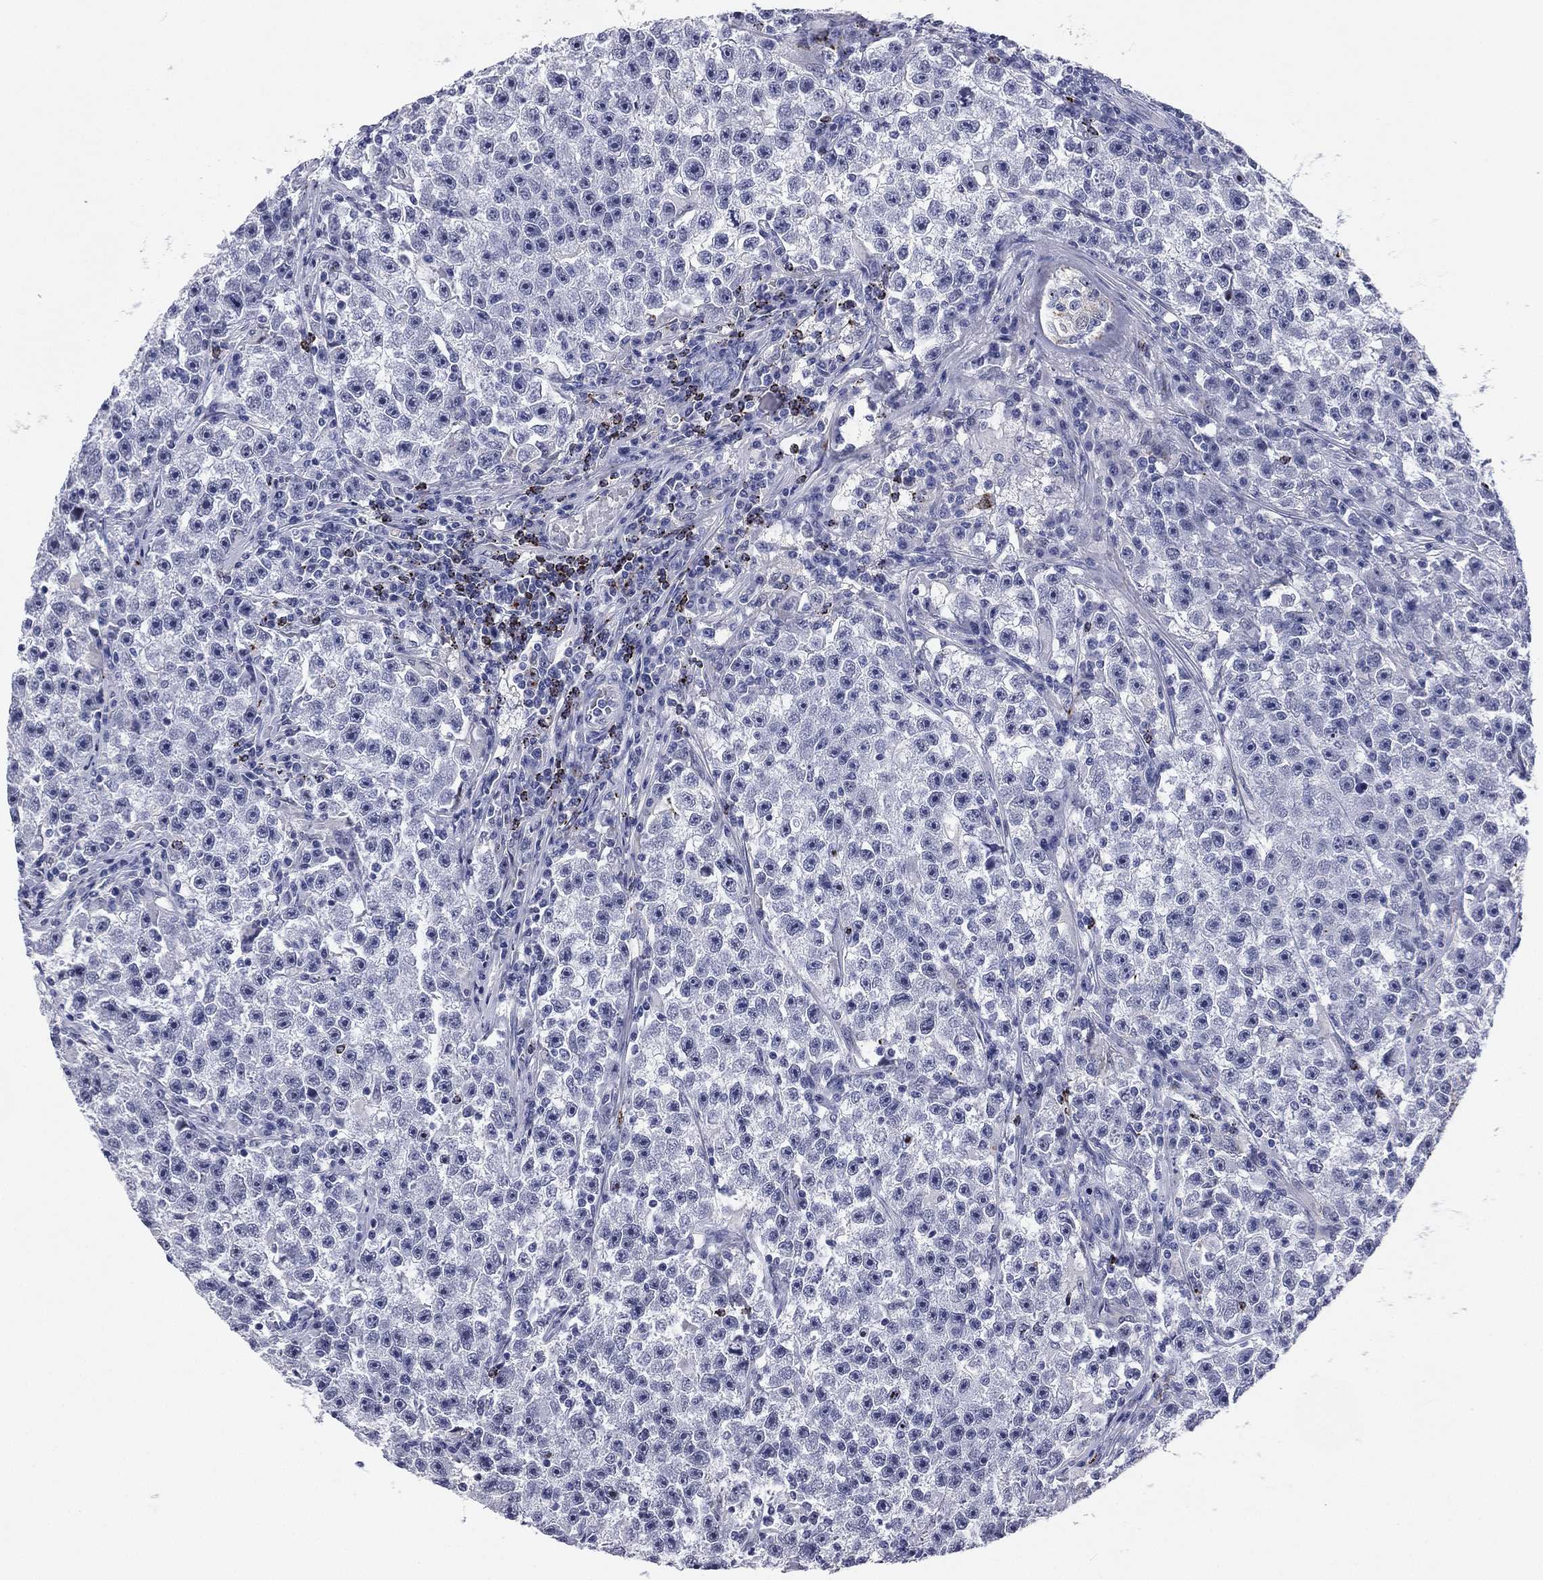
{"staining": {"intensity": "negative", "quantity": "none", "location": "none"}, "tissue": "testis cancer", "cell_type": "Tumor cells", "image_type": "cancer", "snomed": [{"axis": "morphology", "description": "Seminoma, NOS"}, {"axis": "topography", "description": "Testis"}], "caption": "Immunohistochemistry (IHC) image of neoplastic tissue: testis cancer (seminoma) stained with DAB (3,3'-diaminobenzidine) exhibits no significant protein staining in tumor cells. (Brightfield microscopy of DAB (3,3'-diaminobenzidine) IHC at high magnification).", "gene": "HLA-DOA", "patient": {"sex": "male", "age": 22}}